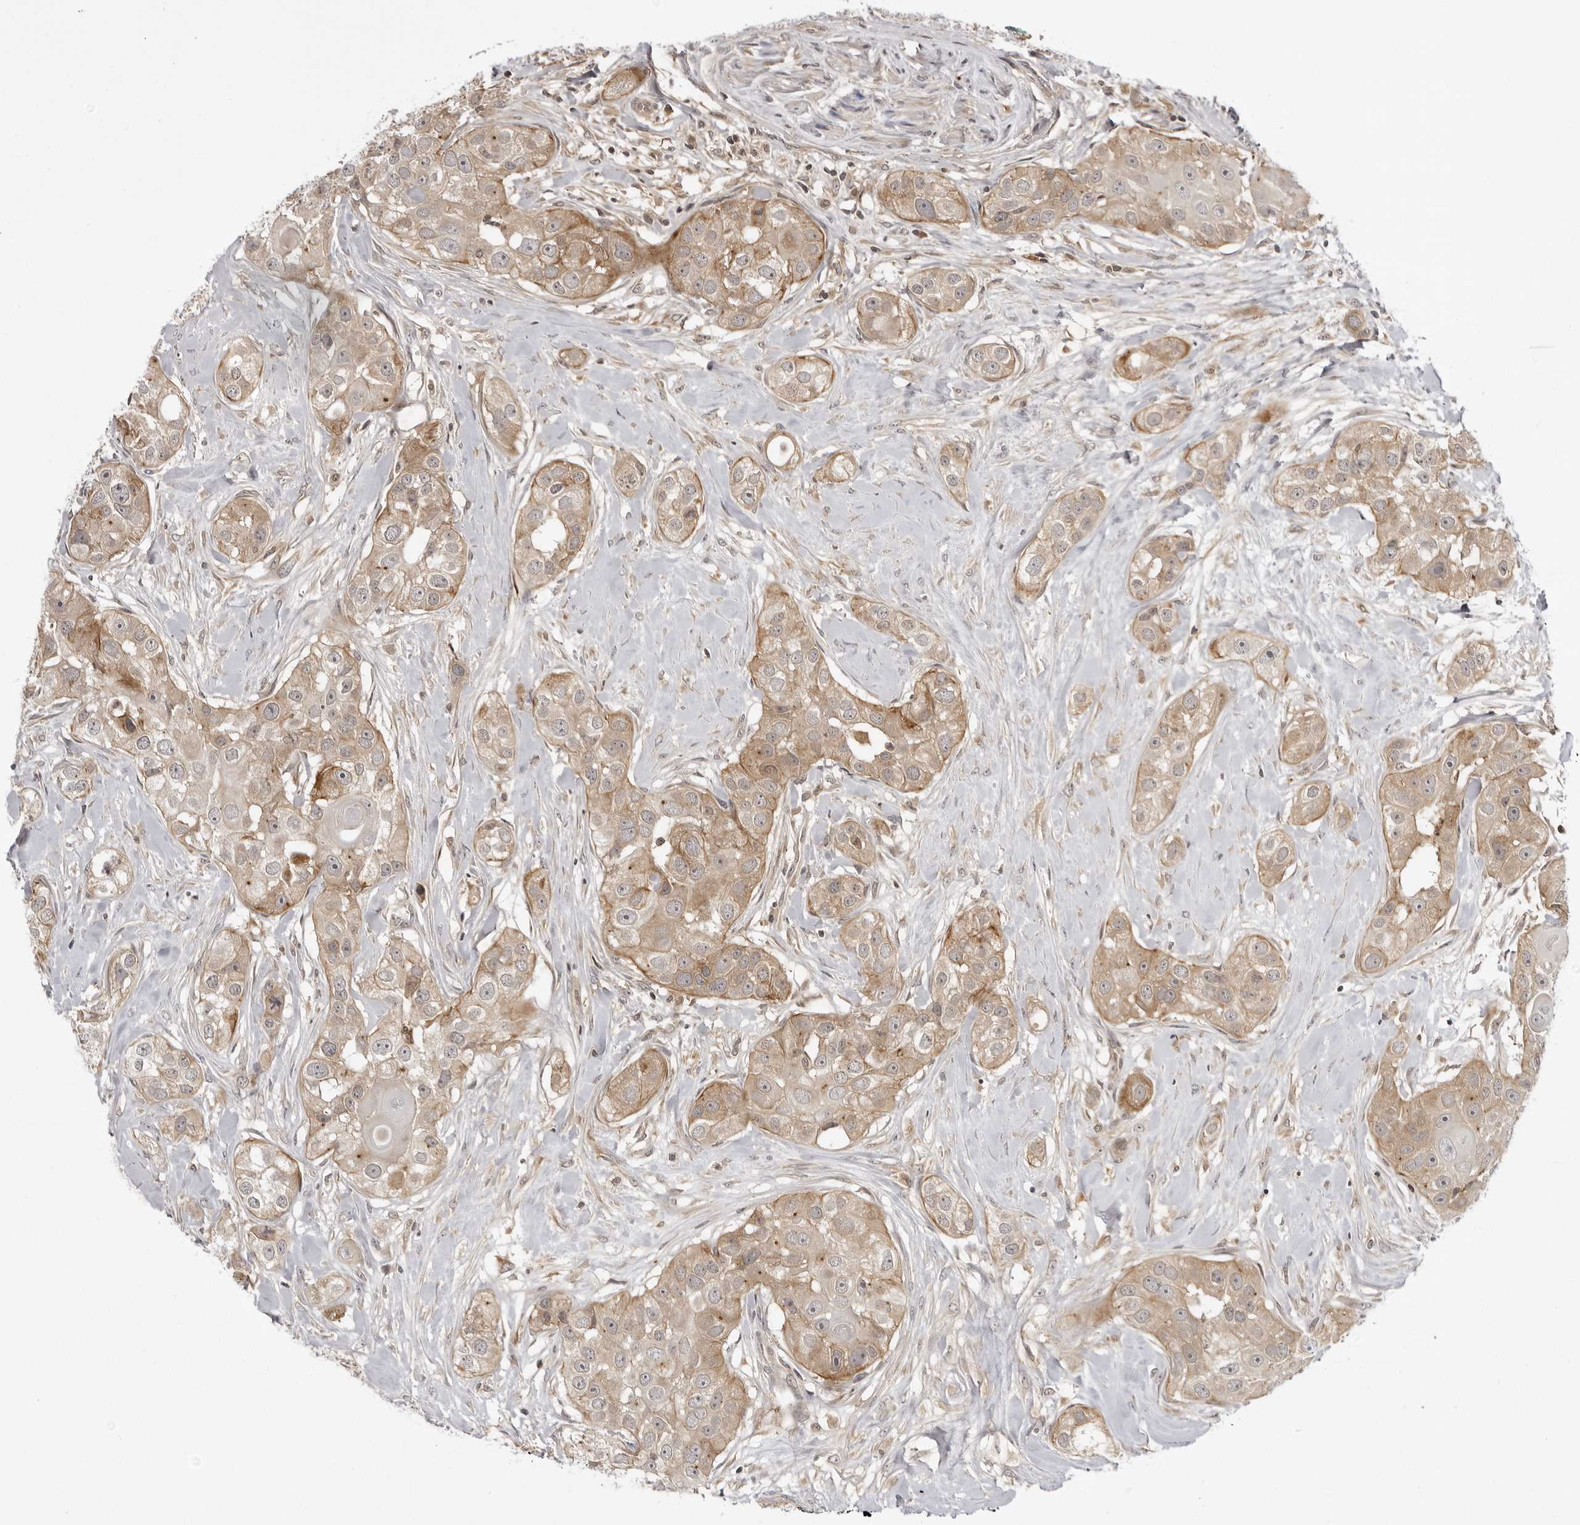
{"staining": {"intensity": "weak", "quantity": ">75%", "location": "cytoplasmic/membranous"}, "tissue": "head and neck cancer", "cell_type": "Tumor cells", "image_type": "cancer", "snomed": [{"axis": "morphology", "description": "Normal tissue, NOS"}, {"axis": "morphology", "description": "Squamous cell carcinoma, NOS"}, {"axis": "topography", "description": "Skeletal muscle"}, {"axis": "topography", "description": "Head-Neck"}], "caption": "The immunohistochemical stain shows weak cytoplasmic/membranous expression in tumor cells of squamous cell carcinoma (head and neck) tissue.", "gene": "USP43", "patient": {"sex": "male", "age": 51}}